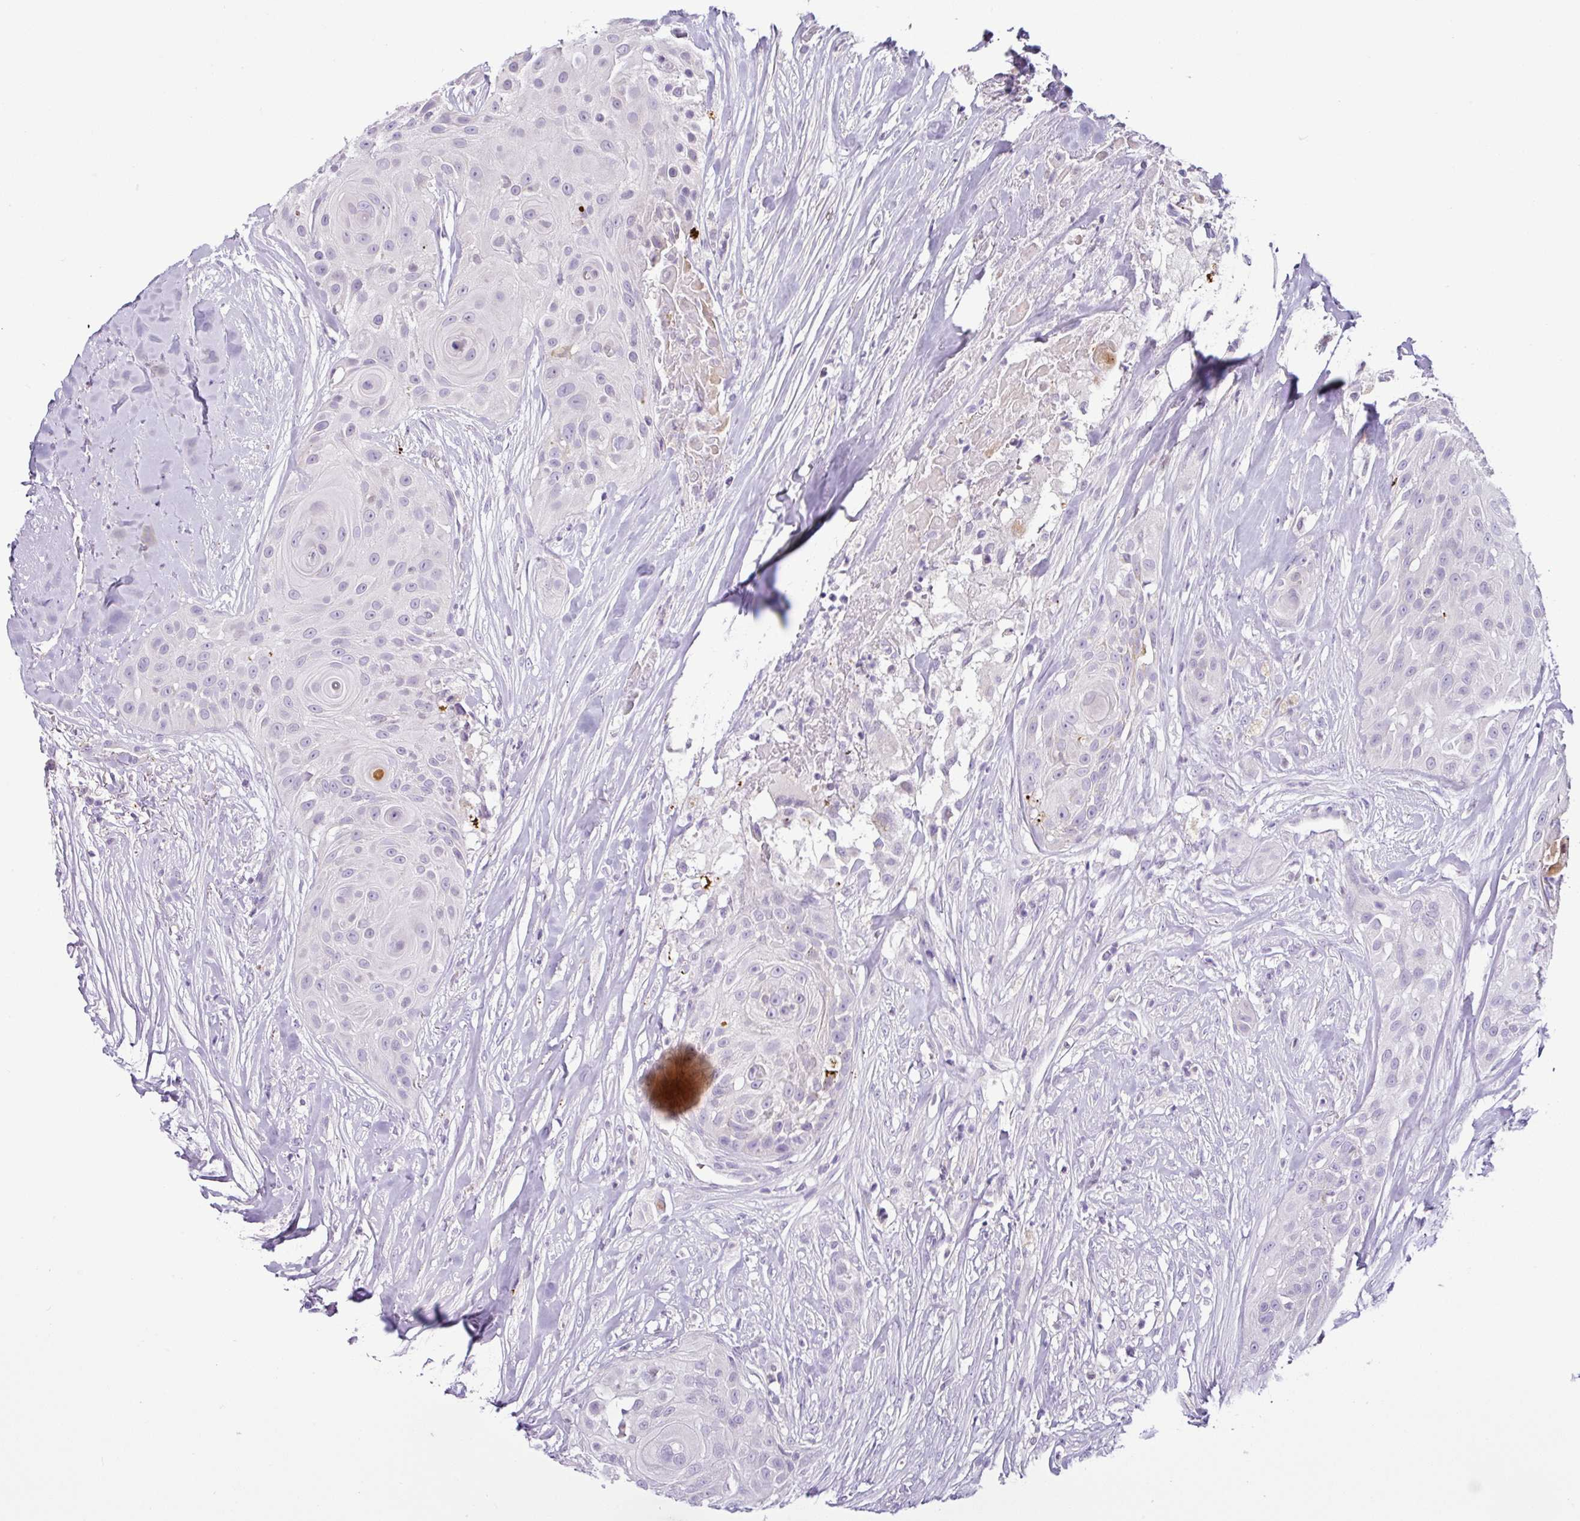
{"staining": {"intensity": "negative", "quantity": "none", "location": "none"}, "tissue": "head and neck cancer", "cell_type": "Tumor cells", "image_type": "cancer", "snomed": [{"axis": "morphology", "description": "Squamous cell carcinoma, NOS"}, {"axis": "topography", "description": "Head-Neck"}], "caption": "Immunohistochemistry (IHC) histopathology image of neoplastic tissue: head and neck cancer (squamous cell carcinoma) stained with DAB reveals no significant protein staining in tumor cells.", "gene": "HMCN2", "patient": {"sex": "male", "age": 83}}